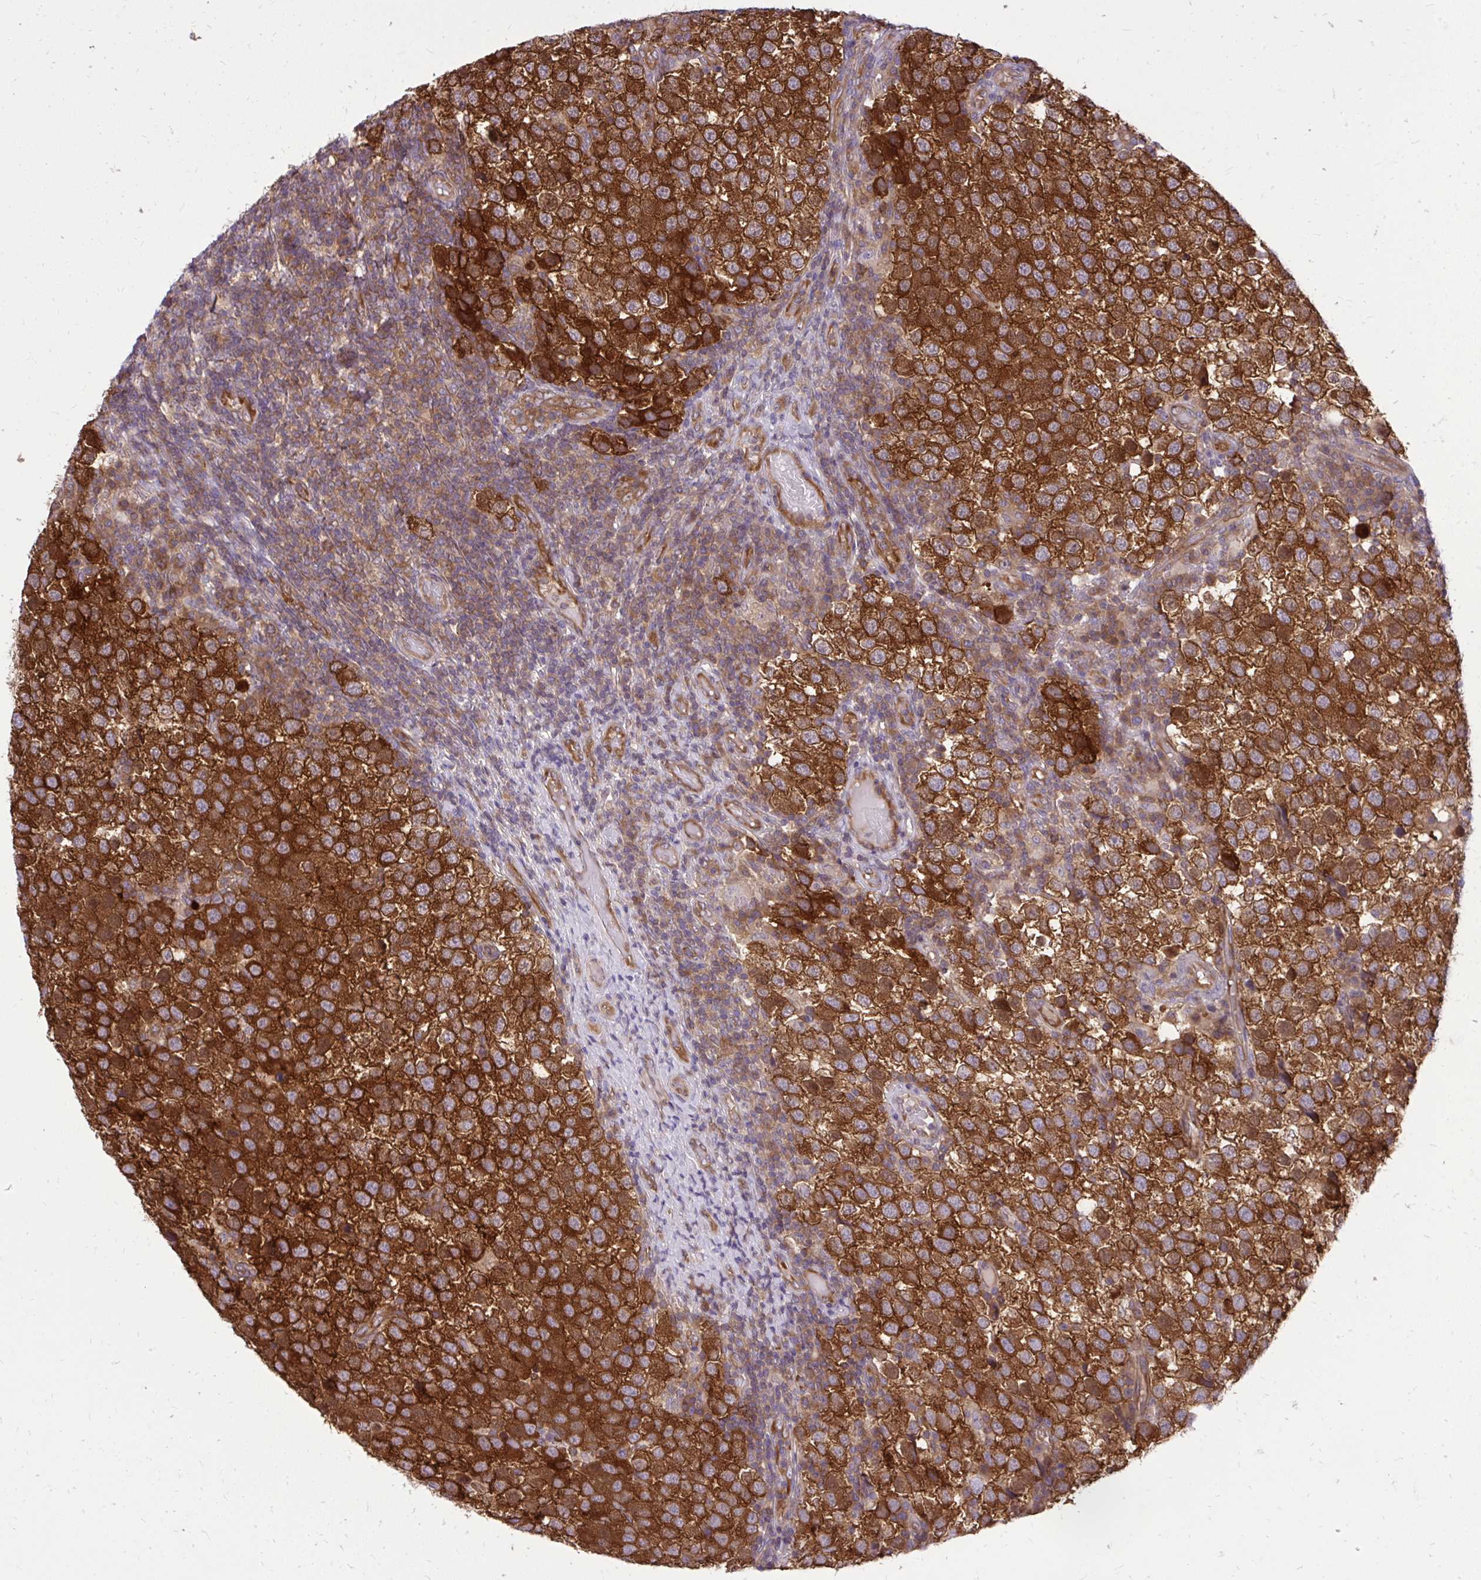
{"staining": {"intensity": "strong", "quantity": ">75%", "location": "cytoplasmic/membranous"}, "tissue": "testis cancer", "cell_type": "Tumor cells", "image_type": "cancer", "snomed": [{"axis": "morphology", "description": "Seminoma, NOS"}, {"axis": "topography", "description": "Testis"}], "caption": "Testis cancer was stained to show a protein in brown. There is high levels of strong cytoplasmic/membranous expression in approximately >75% of tumor cells.", "gene": "PPP5C", "patient": {"sex": "male", "age": 34}}